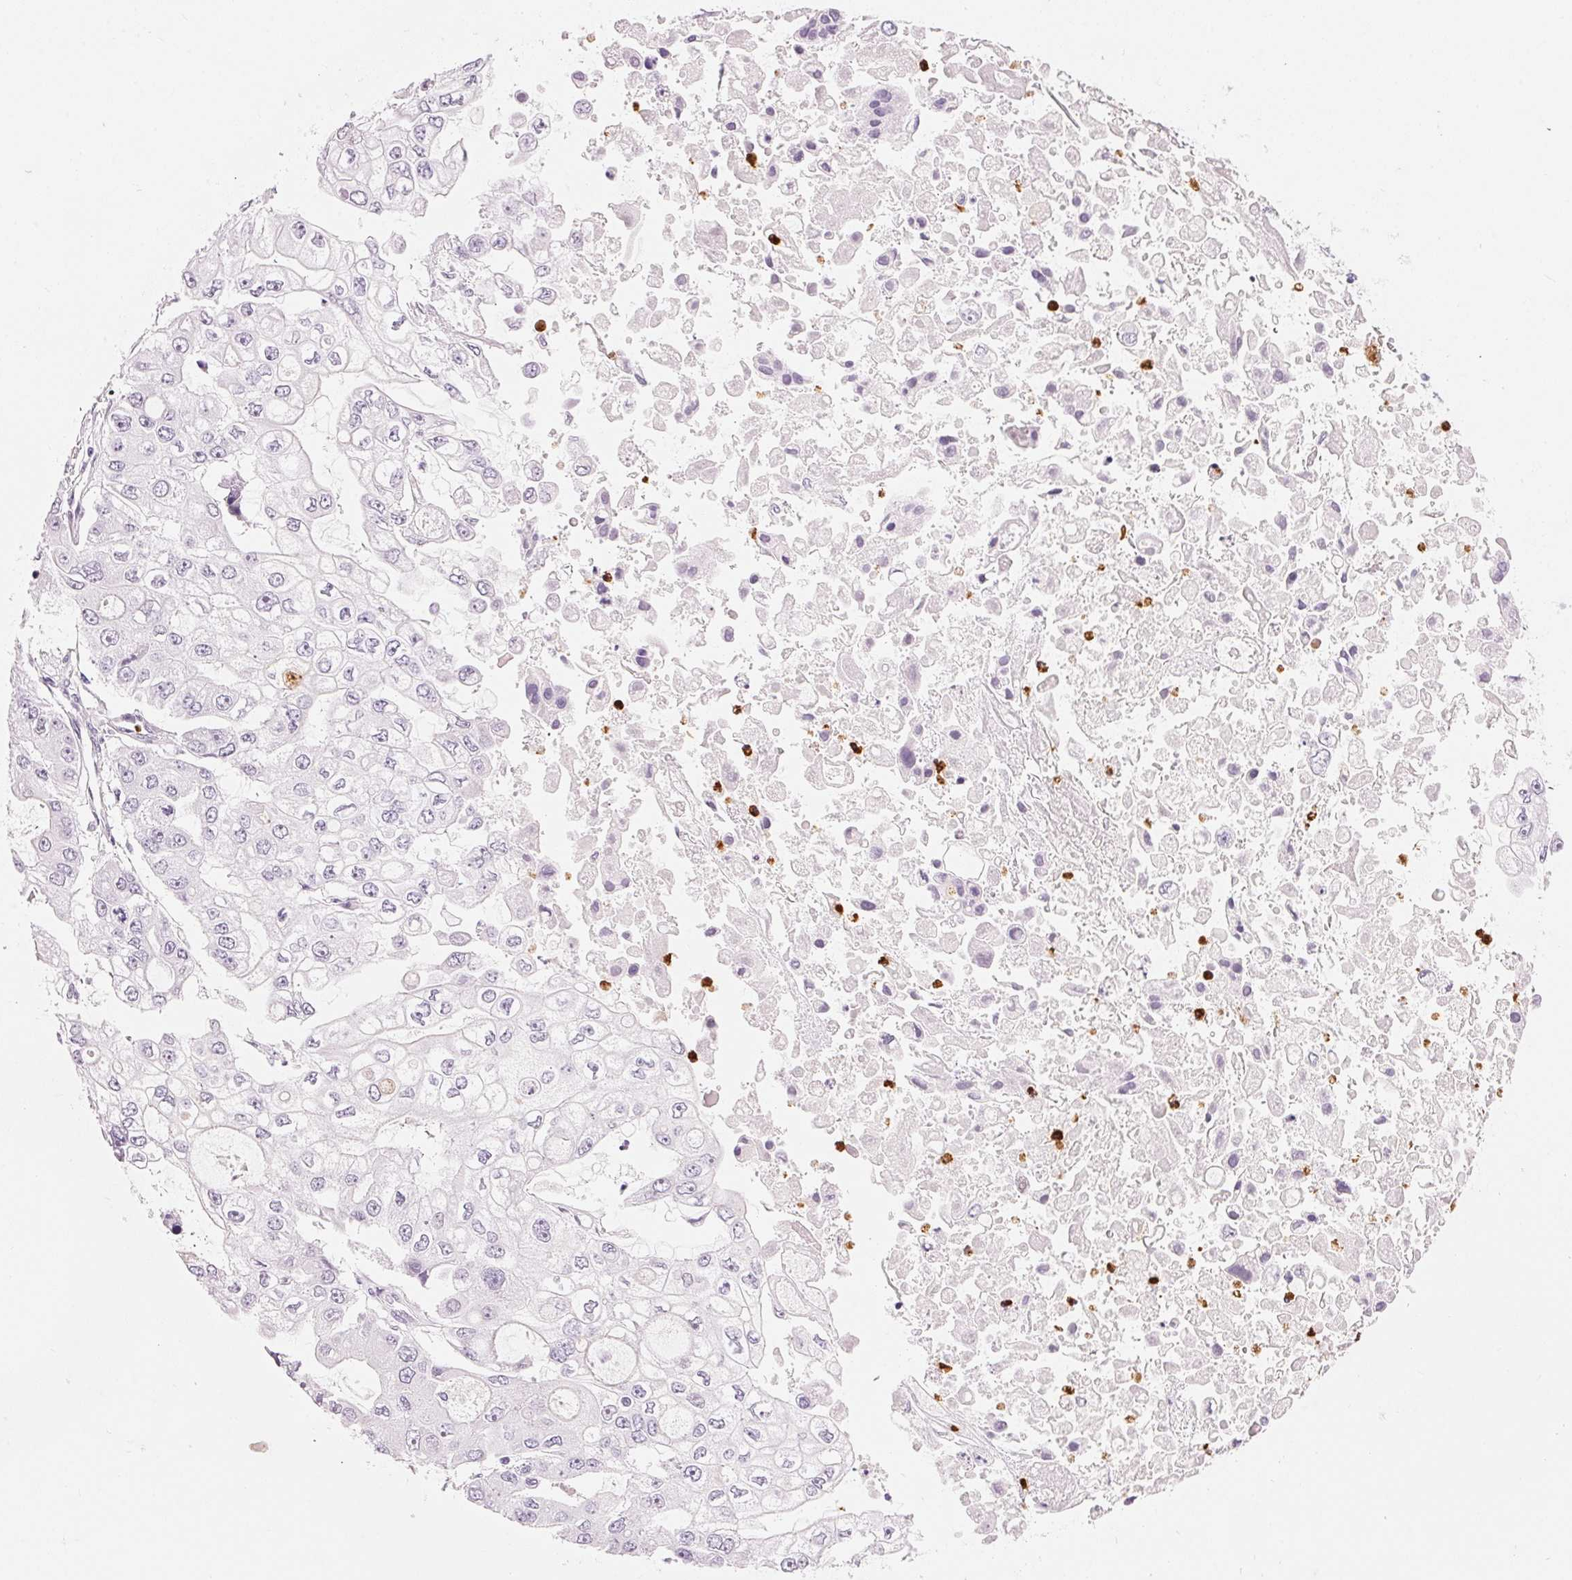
{"staining": {"intensity": "negative", "quantity": "none", "location": "none"}, "tissue": "ovarian cancer", "cell_type": "Tumor cells", "image_type": "cancer", "snomed": [{"axis": "morphology", "description": "Cystadenocarcinoma, serous, NOS"}, {"axis": "topography", "description": "Ovary"}], "caption": "This is a photomicrograph of immunohistochemistry staining of ovarian cancer, which shows no expression in tumor cells. (DAB immunohistochemistry, high magnification).", "gene": "KLK7", "patient": {"sex": "female", "age": 56}}